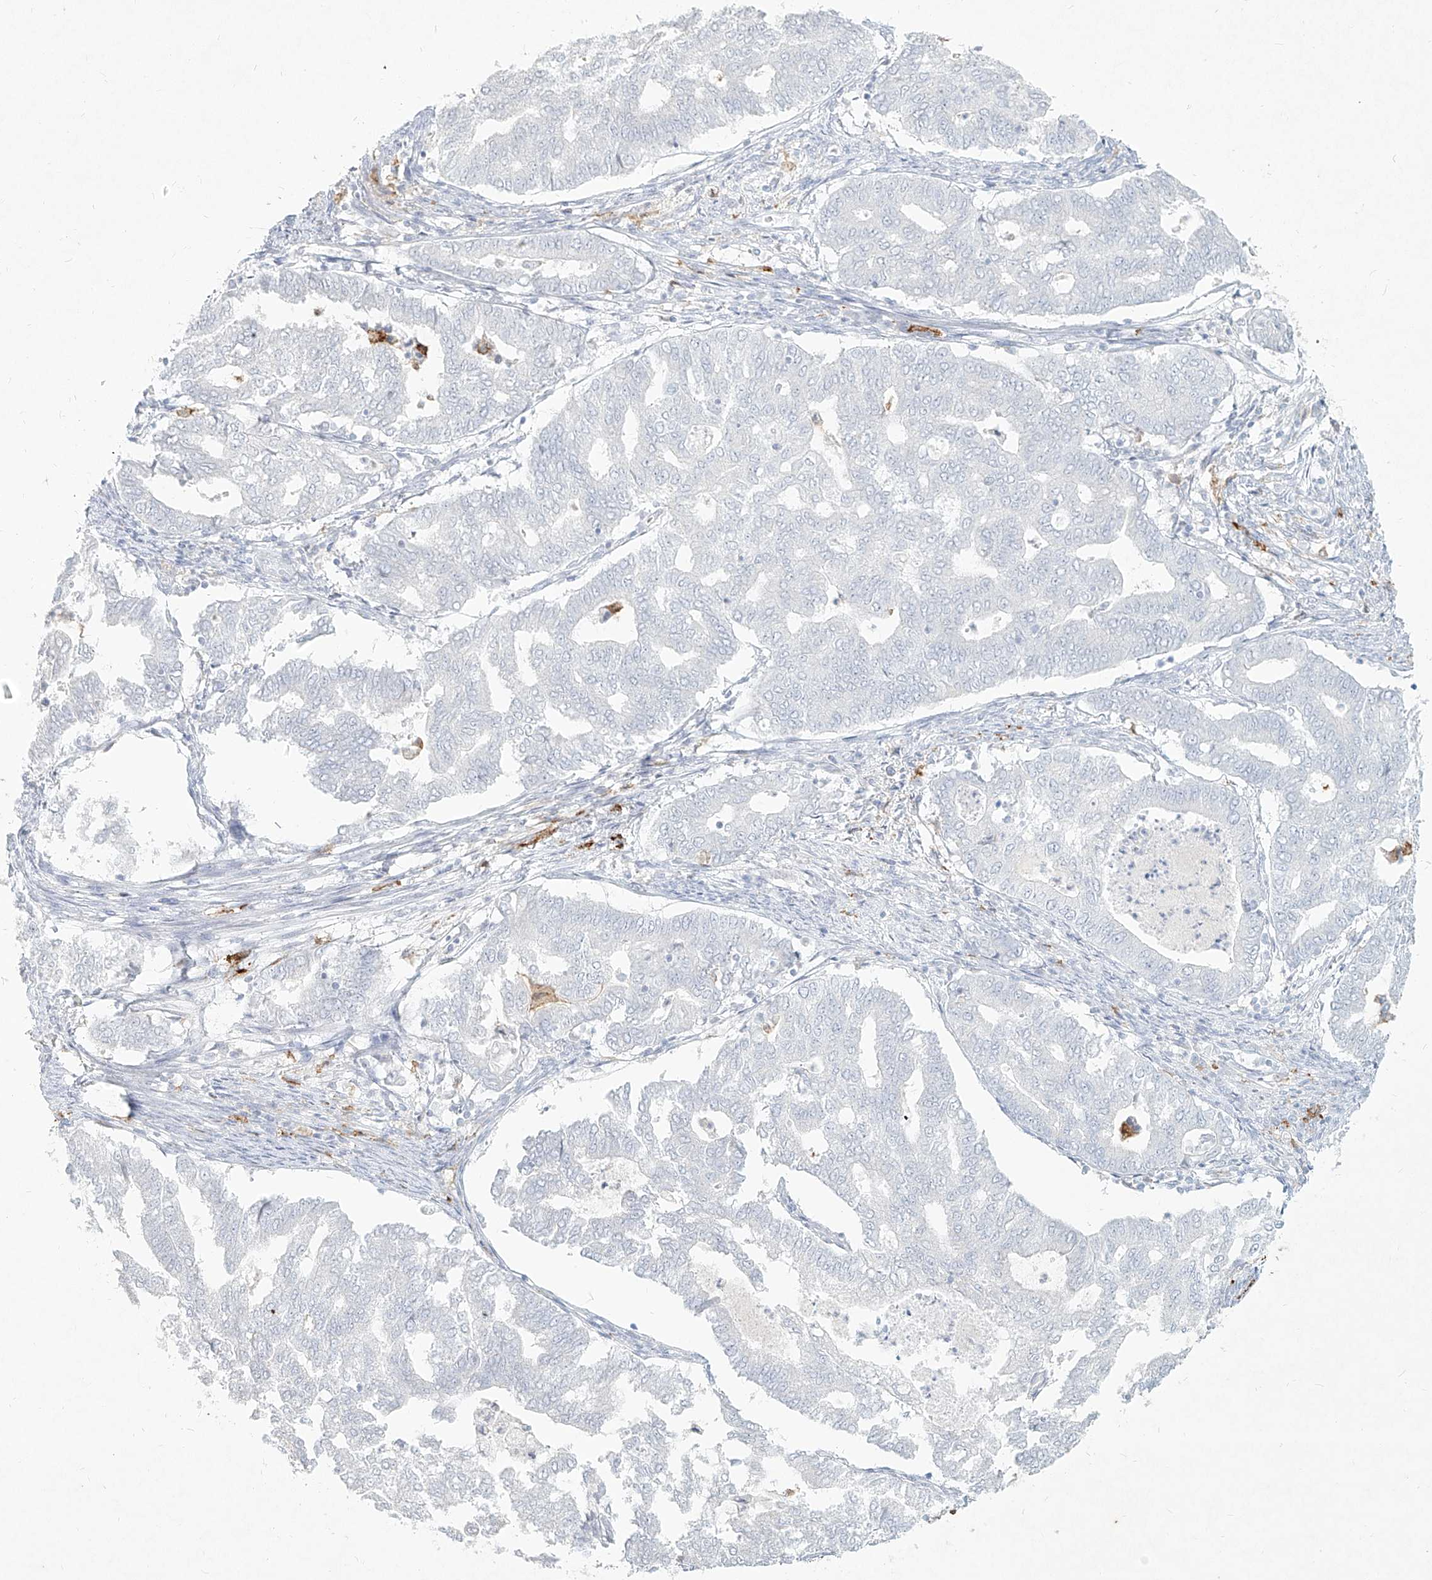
{"staining": {"intensity": "negative", "quantity": "none", "location": "none"}, "tissue": "endometrial cancer", "cell_type": "Tumor cells", "image_type": "cancer", "snomed": [{"axis": "morphology", "description": "Adenocarcinoma, NOS"}, {"axis": "topography", "description": "Endometrium"}], "caption": "High magnification brightfield microscopy of adenocarcinoma (endometrial) stained with DAB (3,3'-diaminobenzidine) (brown) and counterstained with hematoxylin (blue): tumor cells show no significant expression.", "gene": "CD209", "patient": {"sex": "female", "age": 79}}